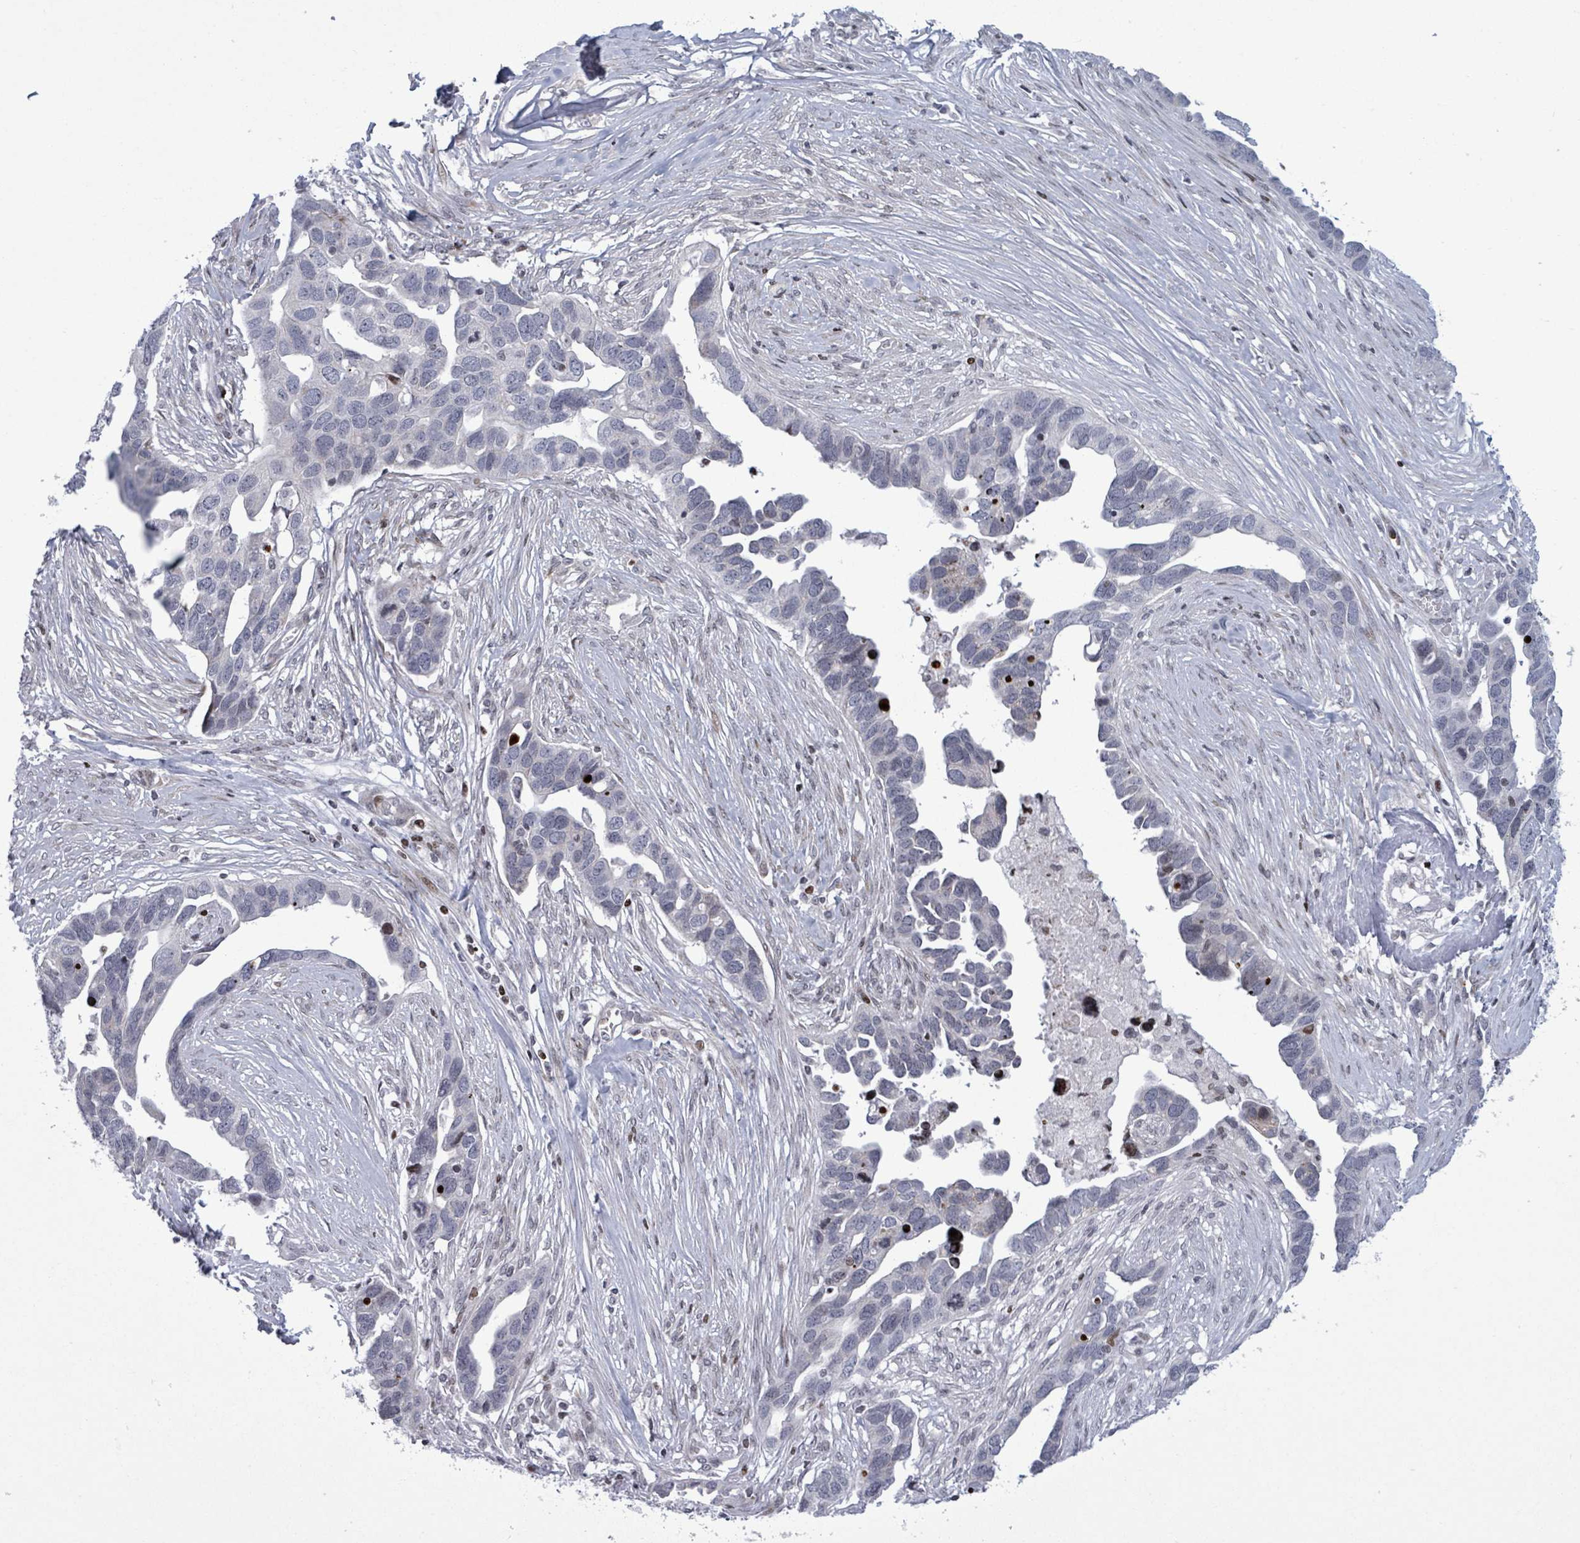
{"staining": {"intensity": "negative", "quantity": "none", "location": "none"}, "tissue": "ovarian cancer", "cell_type": "Tumor cells", "image_type": "cancer", "snomed": [{"axis": "morphology", "description": "Cystadenocarcinoma, serous, NOS"}, {"axis": "topography", "description": "Ovary"}], "caption": "Human serous cystadenocarcinoma (ovarian) stained for a protein using immunohistochemistry (IHC) demonstrates no positivity in tumor cells.", "gene": "FNDC4", "patient": {"sex": "female", "age": 54}}